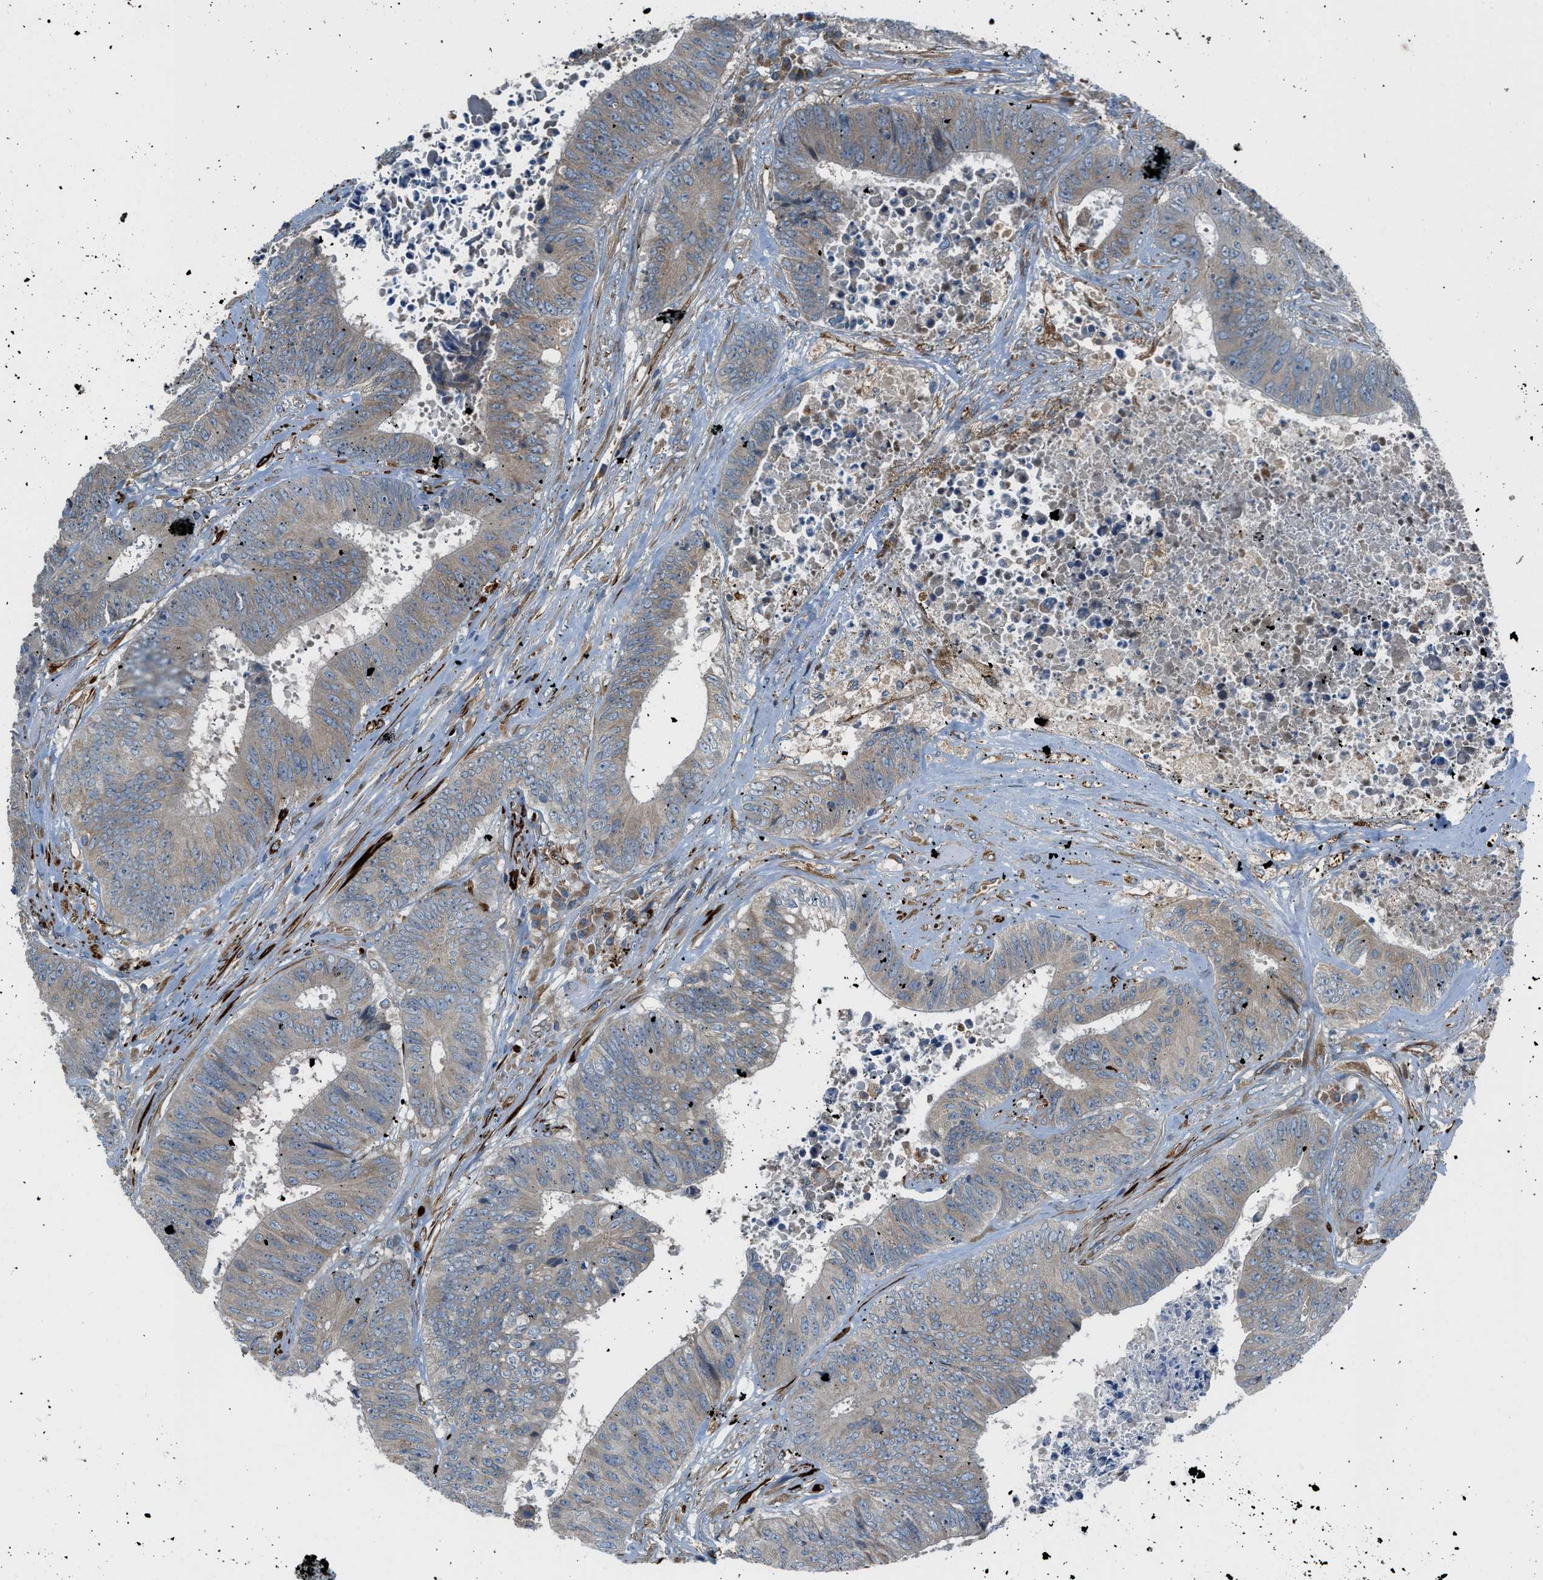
{"staining": {"intensity": "weak", "quantity": "<25%", "location": "cytoplasmic/membranous"}, "tissue": "colorectal cancer", "cell_type": "Tumor cells", "image_type": "cancer", "snomed": [{"axis": "morphology", "description": "Adenocarcinoma, NOS"}, {"axis": "topography", "description": "Rectum"}], "caption": "IHC photomicrograph of human colorectal cancer (adenocarcinoma) stained for a protein (brown), which demonstrates no positivity in tumor cells. (Brightfield microscopy of DAB (3,3'-diaminobenzidine) immunohistochemistry (IHC) at high magnification).", "gene": "LMBR1", "patient": {"sex": "male", "age": 72}}